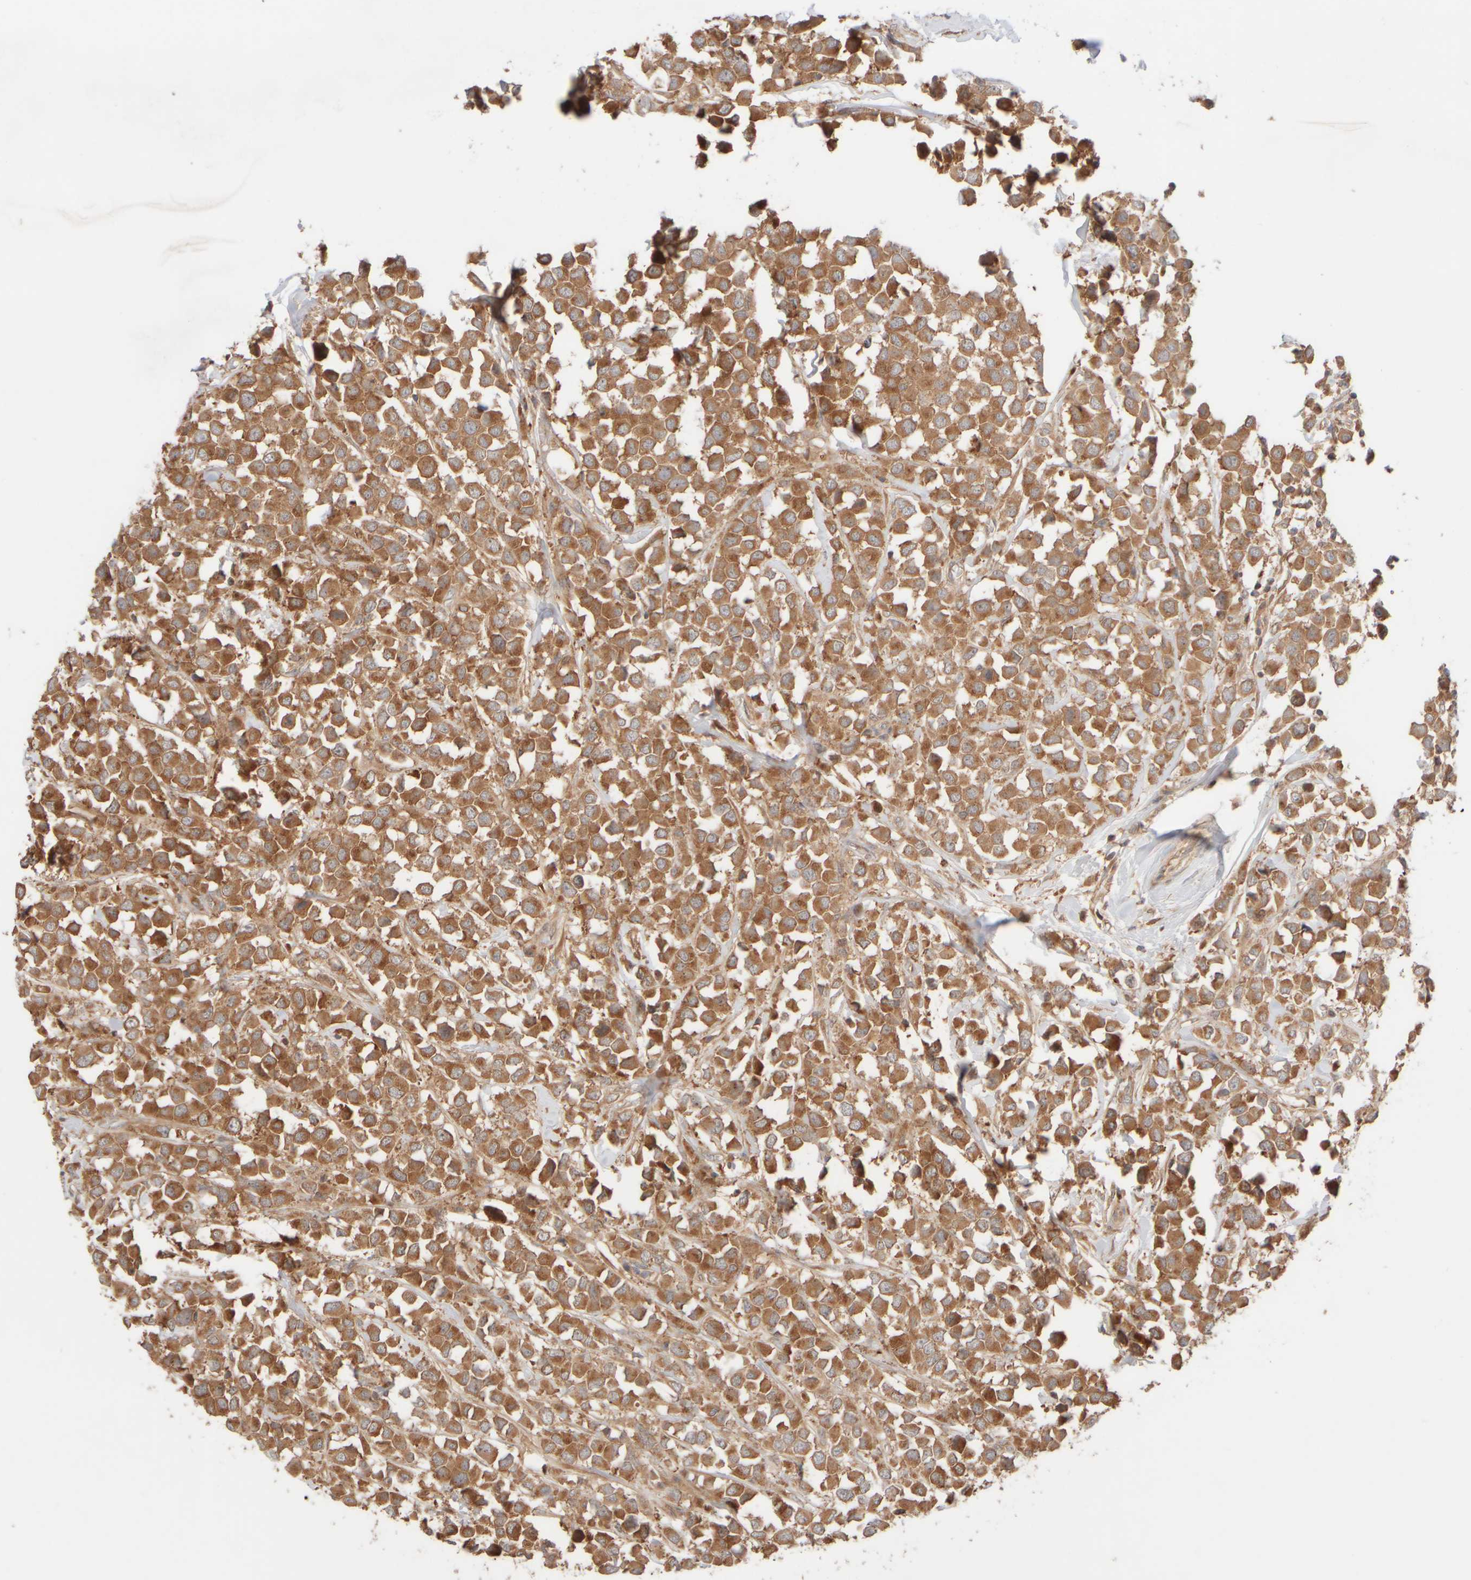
{"staining": {"intensity": "moderate", "quantity": ">75%", "location": "cytoplasmic/membranous"}, "tissue": "breast cancer", "cell_type": "Tumor cells", "image_type": "cancer", "snomed": [{"axis": "morphology", "description": "Duct carcinoma"}, {"axis": "topography", "description": "Breast"}], "caption": "Brown immunohistochemical staining in breast cancer demonstrates moderate cytoplasmic/membranous expression in approximately >75% of tumor cells.", "gene": "RABEP1", "patient": {"sex": "female", "age": 61}}